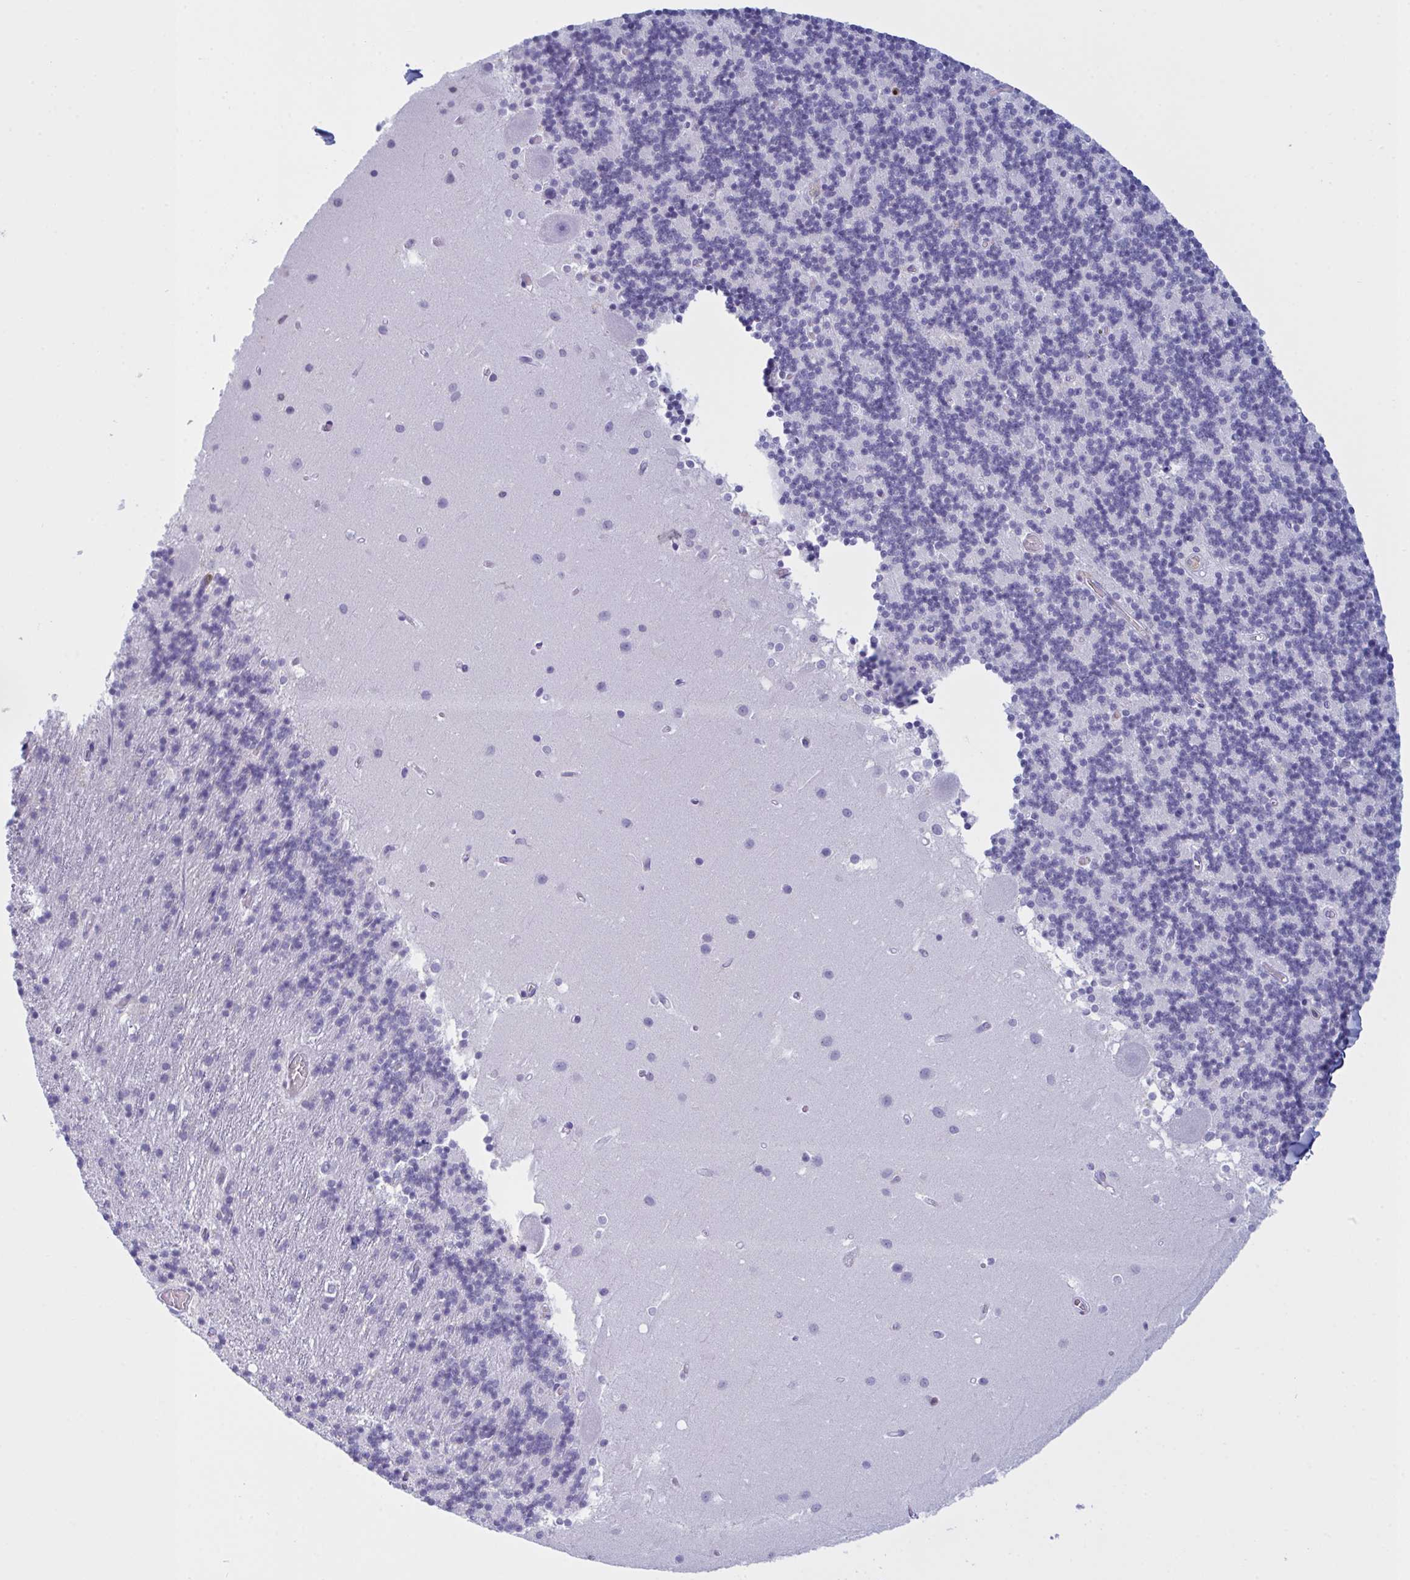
{"staining": {"intensity": "negative", "quantity": "none", "location": "none"}, "tissue": "cerebellum", "cell_type": "Cells in granular layer", "image_type": "normal", "snomed": [{"axis": "morphology", "description": "Normal tissue, NOS"}, {"axis": "topography", "description": "Cerebellum"}], "caption": "Immunohistochemistry (IHC) histopathology image of normal cerebellum: human cerebellum stained with DAB demonstrates no significant protein expression in cells in granular layer. The staining is performed using DAB (3,3'-diaminobenzidine) brown chromogen with nuclei counter-stained in using hematoxylin.", "gene": "MYO1F", "patient": {"sex": "male", "age": 54}}